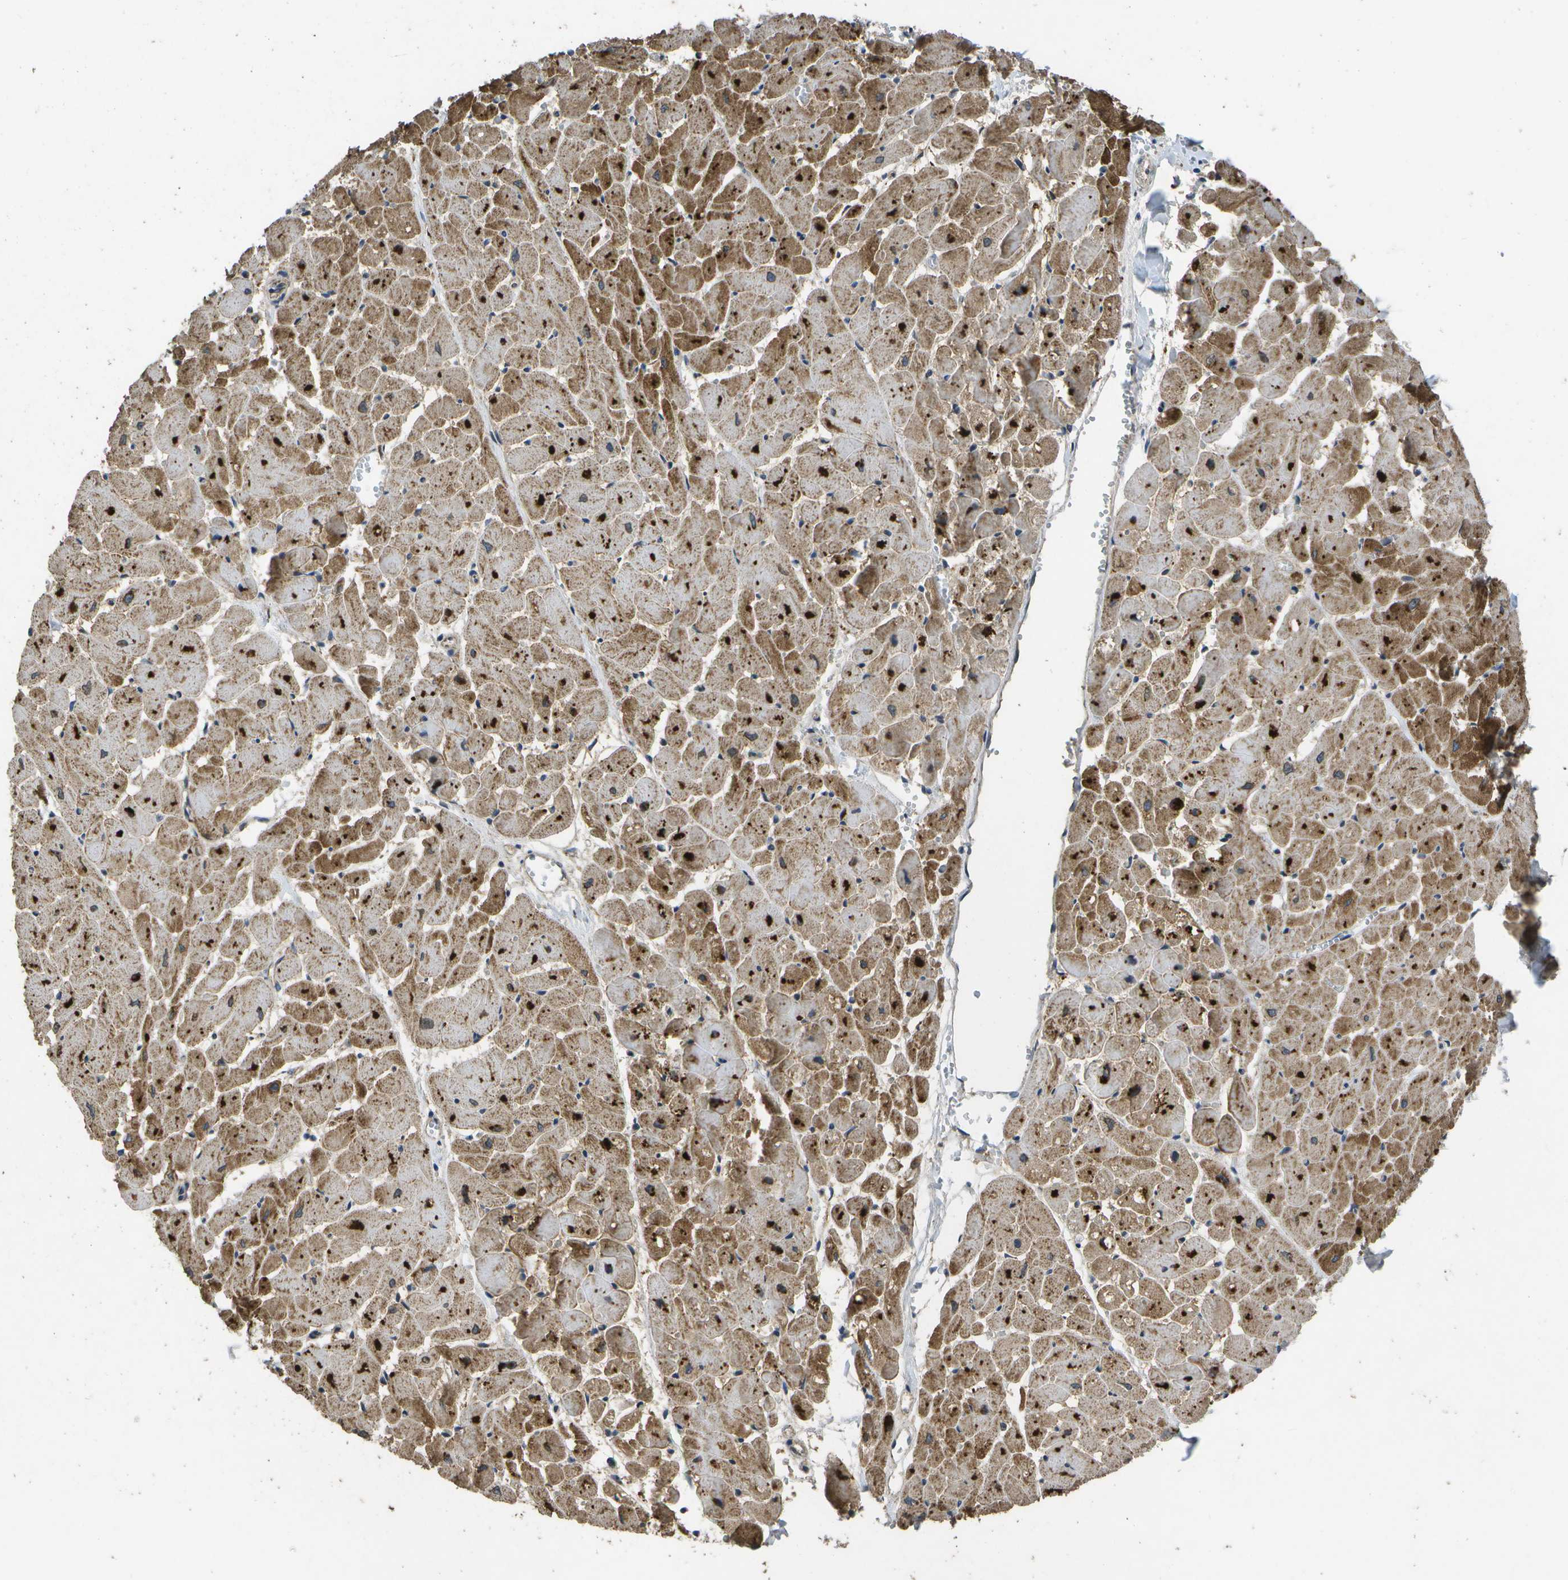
{"staining": {"intensity": "strong", "quantity": ">75%", "location": "cytoplasmic/membranous"}, "tissue": "heart muscle", "cell_type": "Cardiomyocytes", "image_type": "normal", "snomed": [{"axis": "morphology", "description": "Normal tissue, NOS"}, {"axis": "topography", "description": "Heart"}], "caption": "Immunohistochemistry (IHC) histopathology image of normal heart muscle stained for a protein (brown), which exhibits high levels of strong cytoplasmic/membranous positivity in approximately >75% of cardiomyocytes.", "gene": "HFE", "patient": {"sex": "female", "age": 19}}